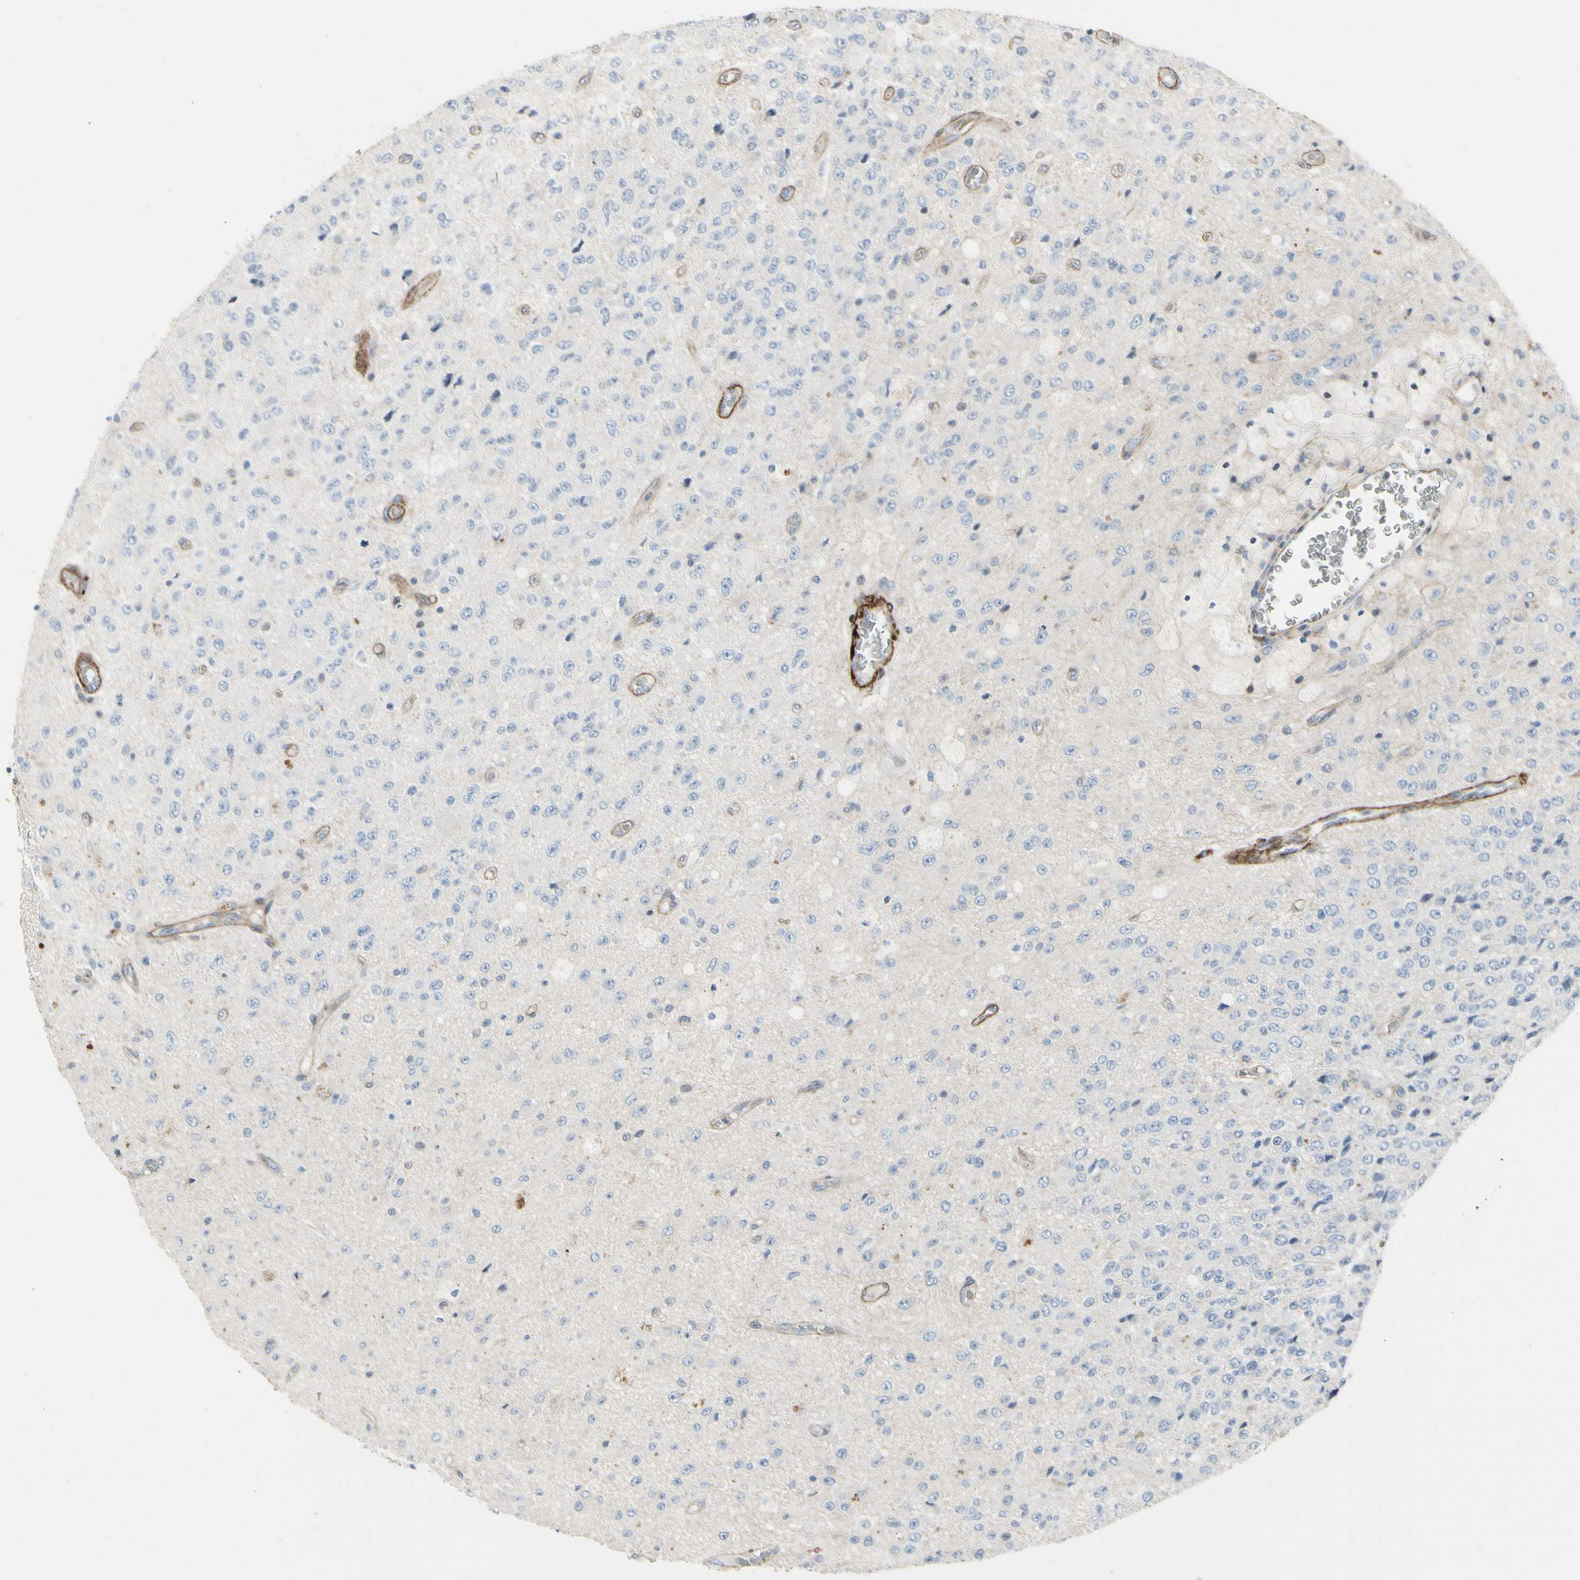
{"staining": {"intensity": "negative", "quantity": "none", "location": "none"}, "tissue": "glioma", "cell_type": "Tumor cells", "image_type": "cancer", "snomed": [{"axis": "morphology", "description": "Glioma, malignant, High grade"}, {"axis": "topography", "description": "pancreas cauda"}], "caption": "This photomicrograph is of glioma stained with immunohistochemistry (IHC) to label a protein in brown with the nuclei are counter-stained blue. There is no positivity in tumor cells.", "gene": "TPM1", "patient": {"sex": "male", "age": 60}}